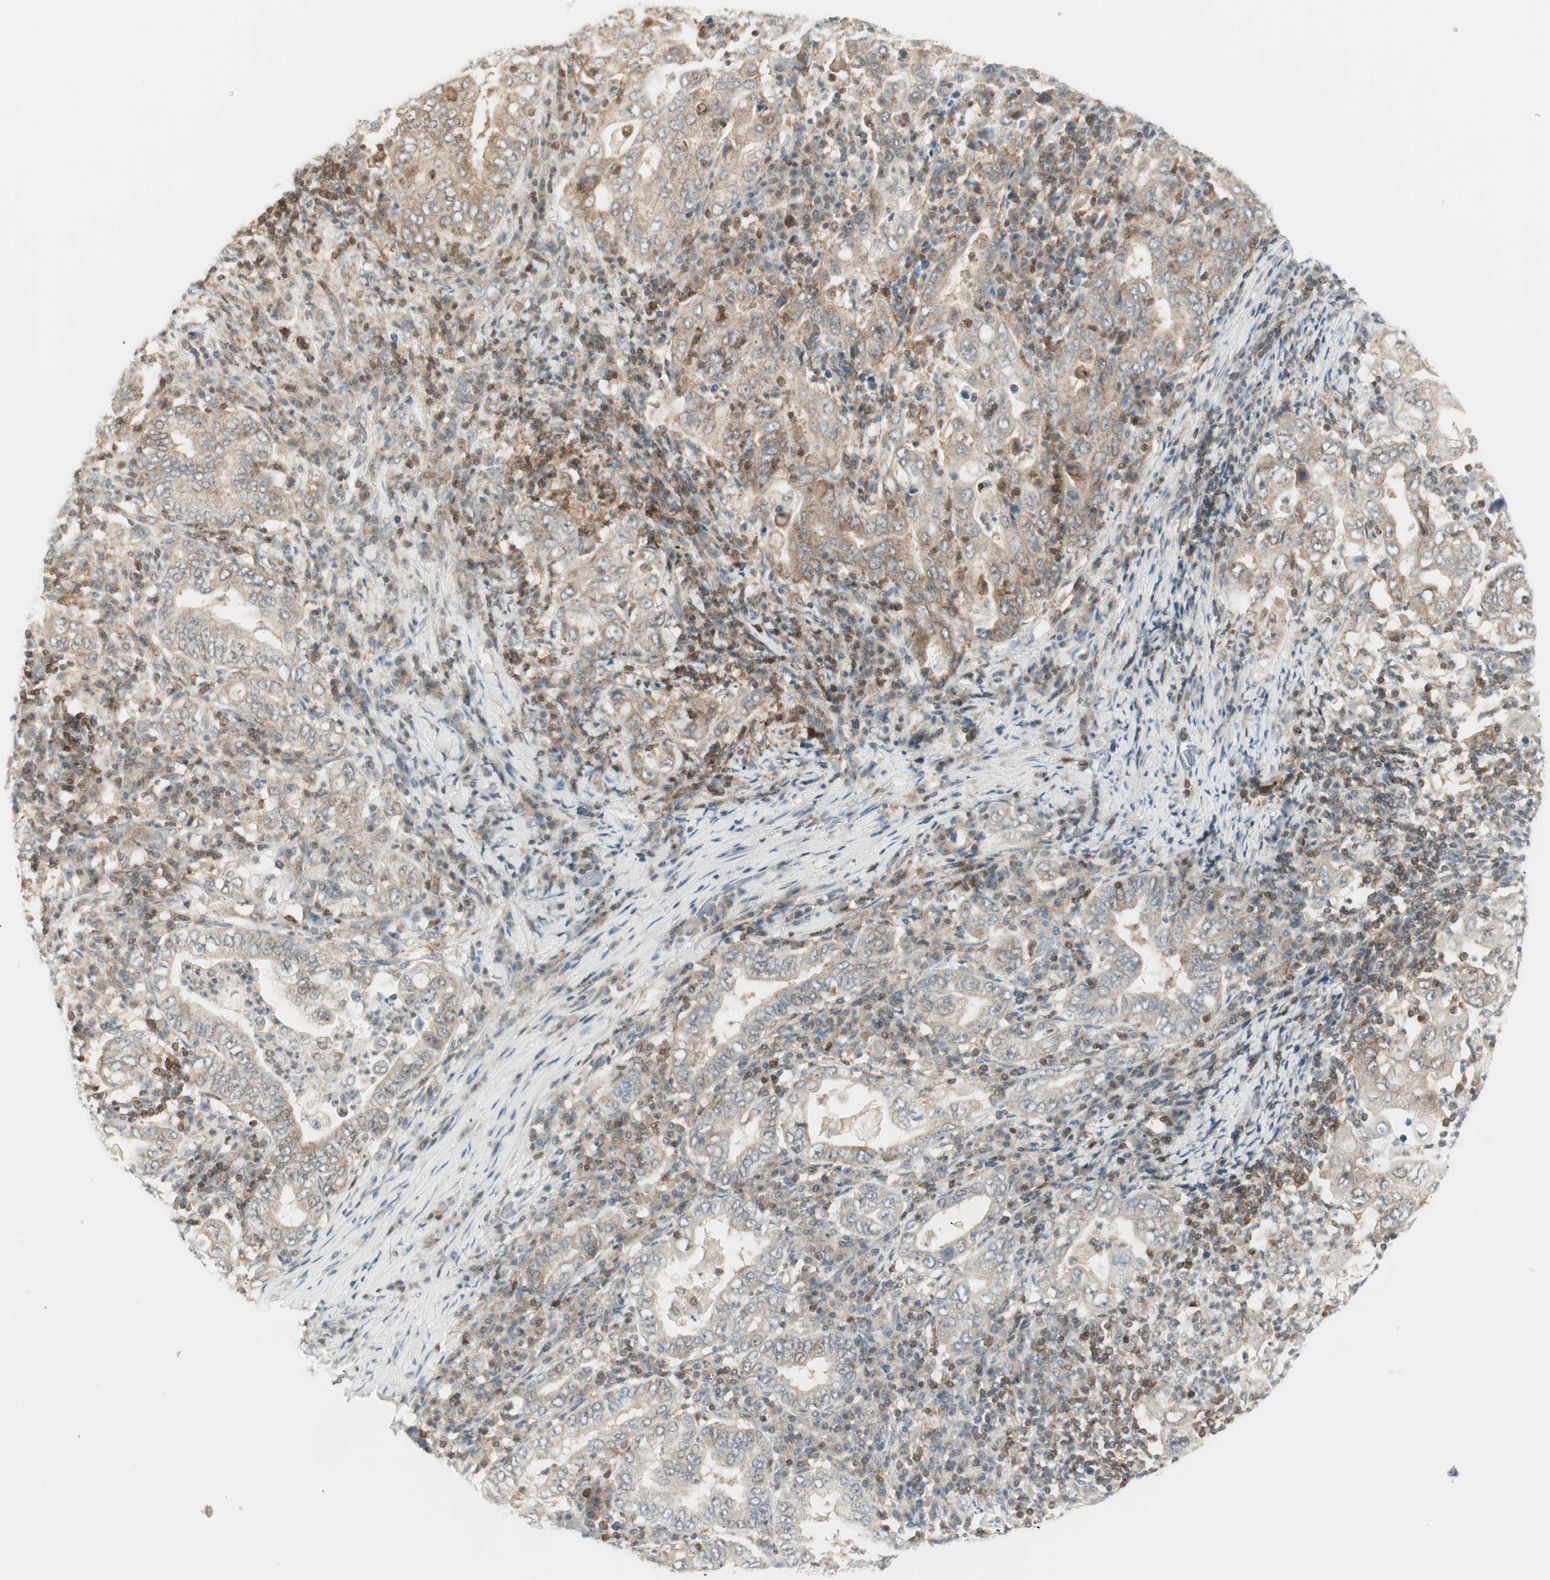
{"staining": {"intensity": "weak", "quantity": ">75%", "location": "cytoplasmic/membranous"}, "tissue": "stomach cancer", "cell_type": "Tumor cells", "image_type": "cancer", "snomed": [{"axis": "morphology", "description": "Normal tissue, NOS"}, {"axis": "morphology", "description": "Adenocarcinoma, NOS"}, {"axis": "topography", "description": "Esophagus"}, {"axis": "topography", "description": "Stomach, upper"}, {"axis": "topography", "description": "Peripheral nerve tissue"}], "caption": "Protein positivity by immunohistochemistry demonstrates weak cytoplasmic/membranous expression in approximately >75% of tumor cells in stomach cancer (adenocarcinoma).", "gene": "PPP1CA", "patient": {"sex": "male", "age": 62}}